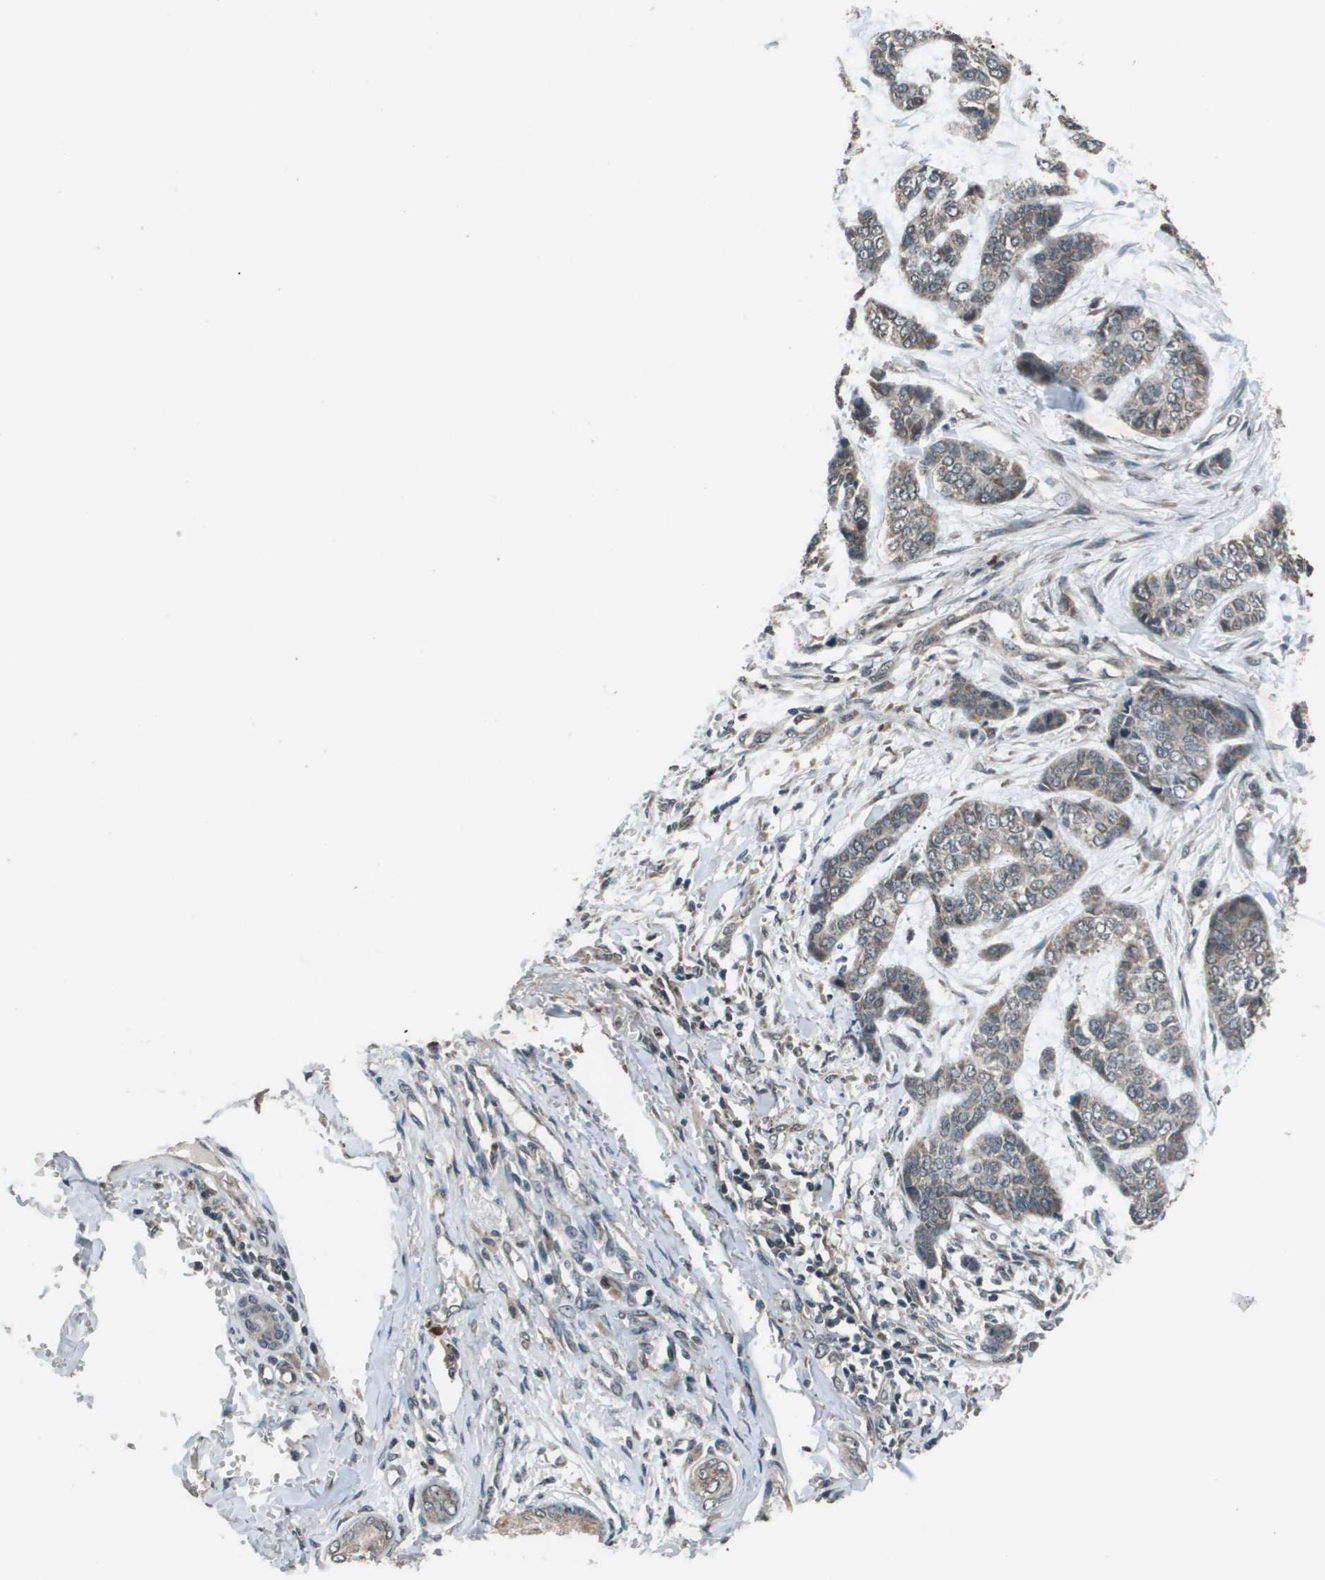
{"staining": {"intensity": "weak", "quantity": "<25%", "location": "cytoplasmic/membranous"}, "tissue": "skin cancer", "cell_type": "Tumor cells", "image_type": "cancer", "snomed": [{"axis": "morphology", "description": "Basal cell carcinoma"}, {"axis": "topography", "description": "Skin"}], "caption": "Tumor cells are negative for protein expression in human skin cancer (basal cell carcinoma). (Stains: DAB (3,3'-diaminobenzidine) immunohistochemistry (IHC) with hematoxylin counter stain, Microscopy: brightfield microscopy at high magnification).", "gene": "GOSR2", "patient": {"sex": "female", "age": 64}}